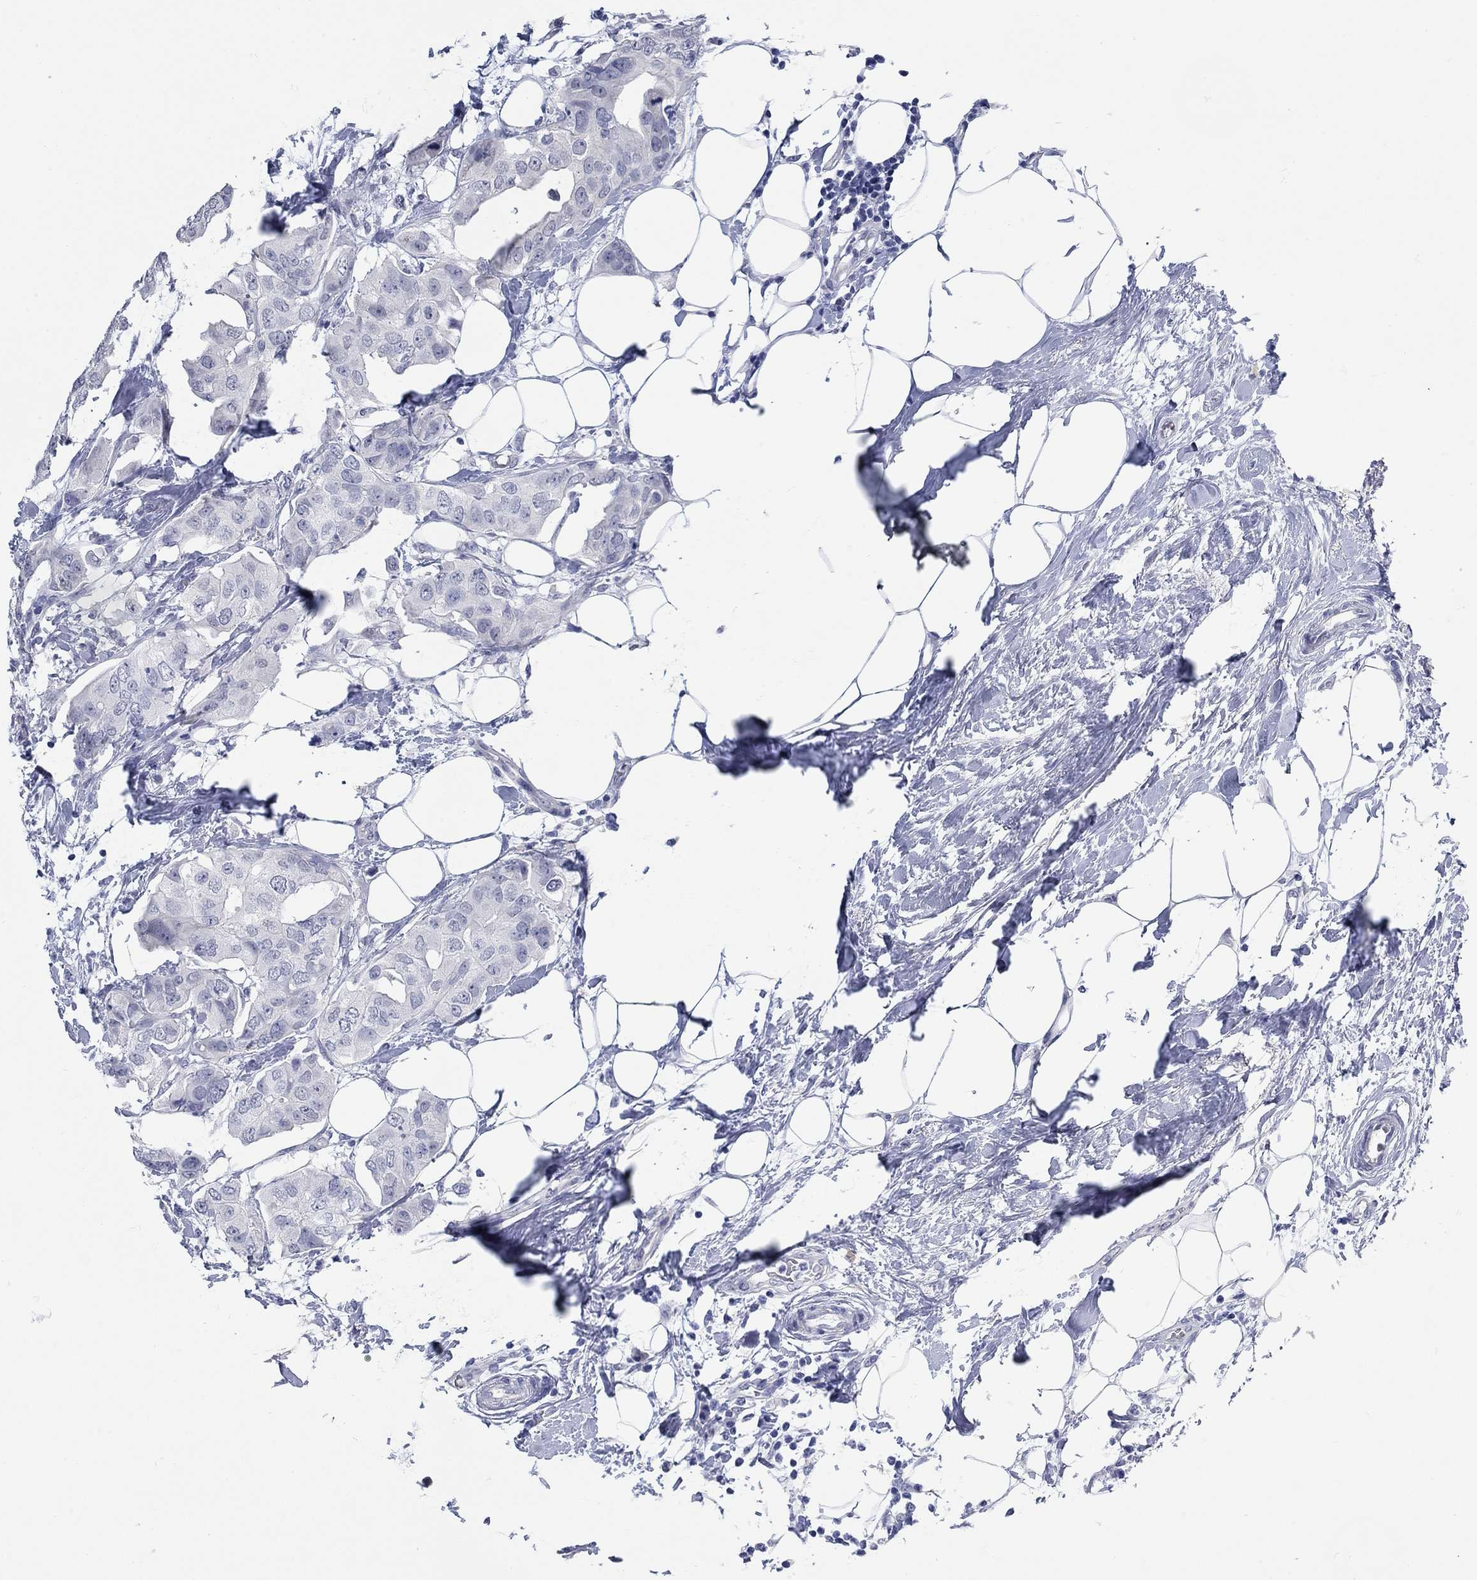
{"staining": {"intensity": "negative", "quantity": "none", "location": "none"}, "tissue": "breast cancer", "cell_type": "Tumor cells", "image_type": "cancer", "snomed": [{"axis": "morphology", "description": "Normal tissue, NOS"}, {"axis": "morphology", "description": "Duct carcinoma"}, {"axis": "topography", "description": "Breast"}], "caption": "DAB immunohistochemical staining of infiltrating ductal carcinoma (breast) displays no significant expression in tumor cells.", "gene": "WASF3", "patient": {"sex": "female", "age": 40}}